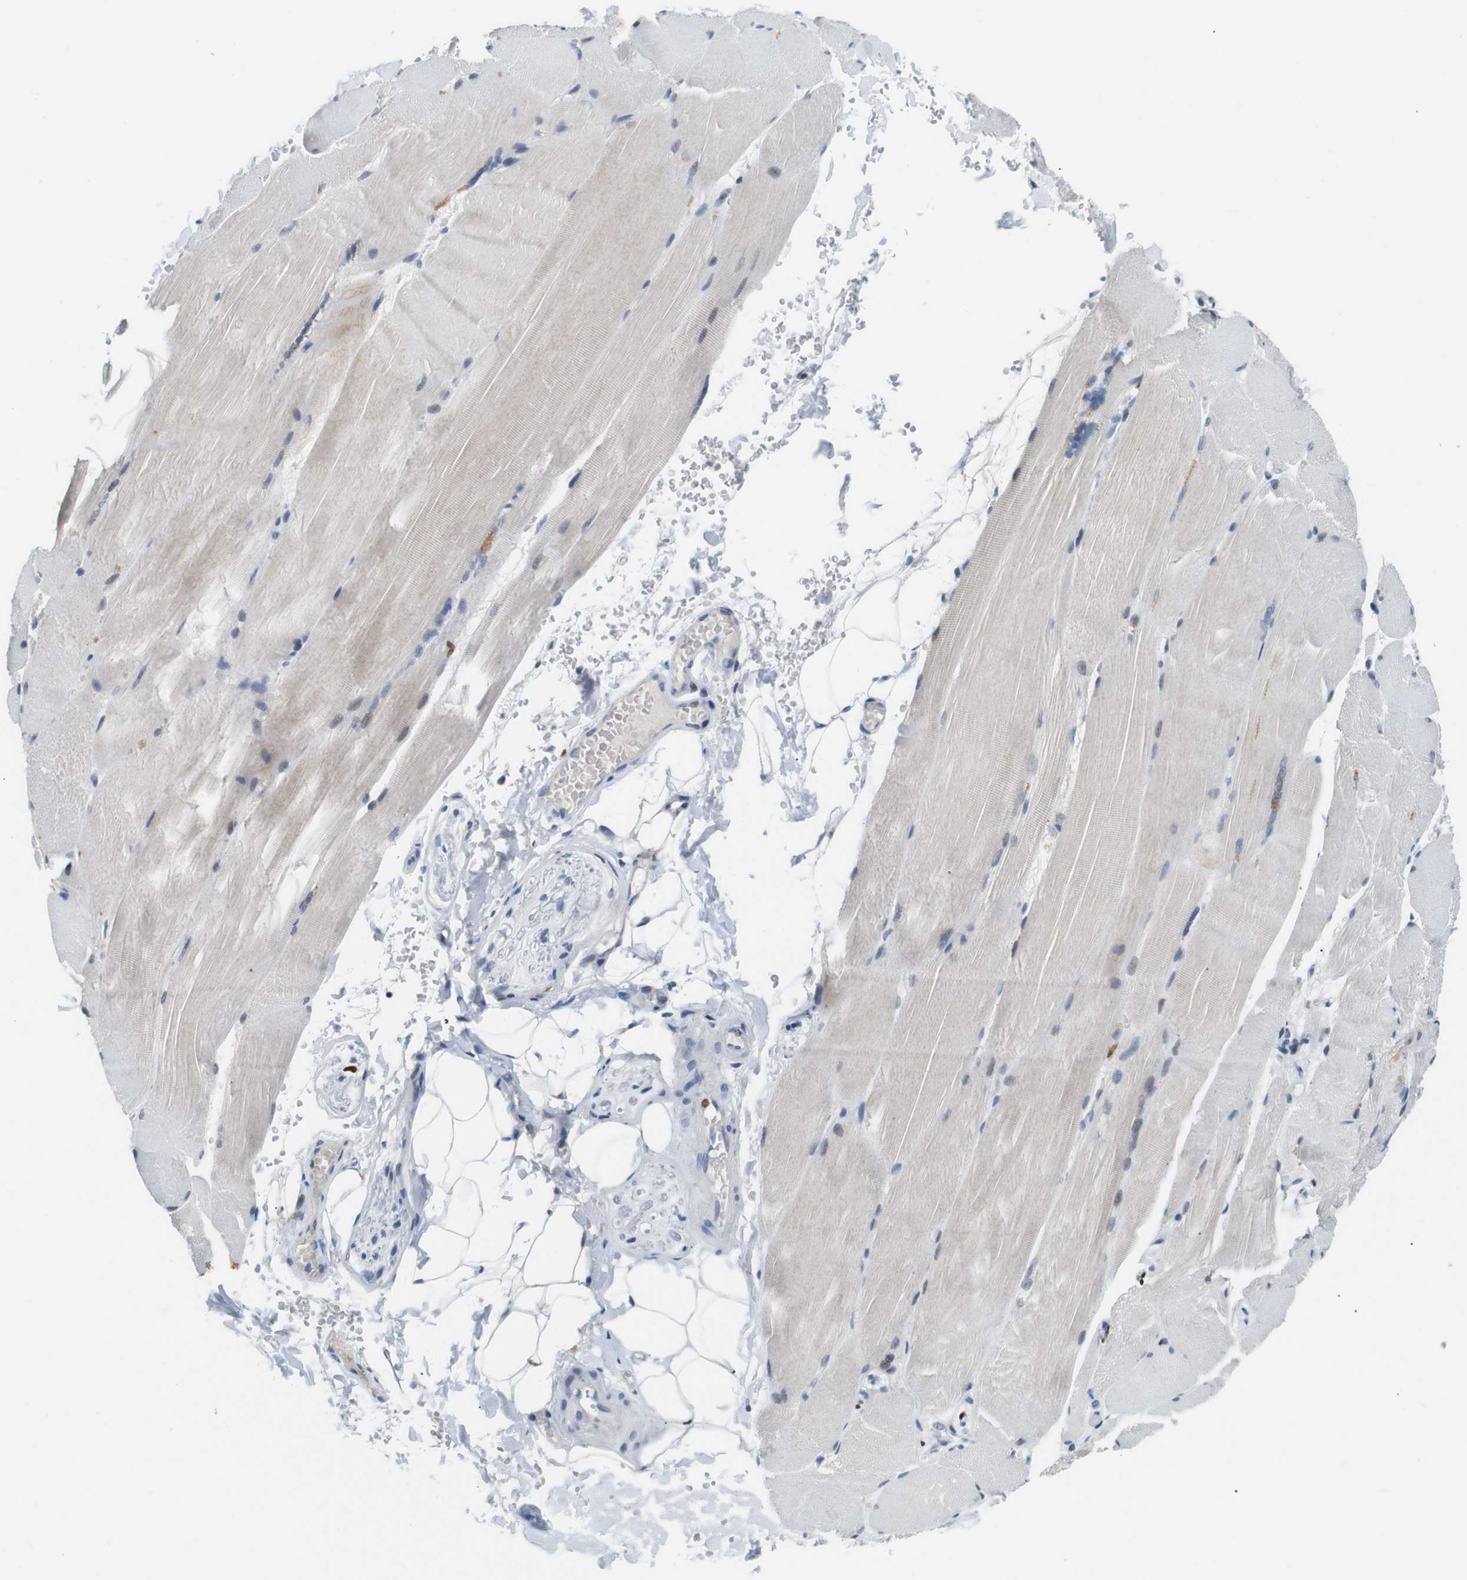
{"staining": {"intensity": "weak", "quantity": "<25%", "location": "cytoplasmic/membranous,nuclear"}, "tissue": "skeletal muscle", "cell_type": "Myocytes", "image_type": "normal", "snomed": [{"axis": "morphology", "description": "Normal tissue, NOS"}, {"axis": "topography", "description": "Skin"}, {"axis": "topography", "description": "Skeletal muscle"}], "caption": "Immunohistochemical staining of normal human skeletal muscle shows no significant staining in myocytes. (DAB immunohistochemistry visualized using brightfield microscopy, high magnification).", "gene": "IRF8", "patient": {"sex": "male", "age": 83}}